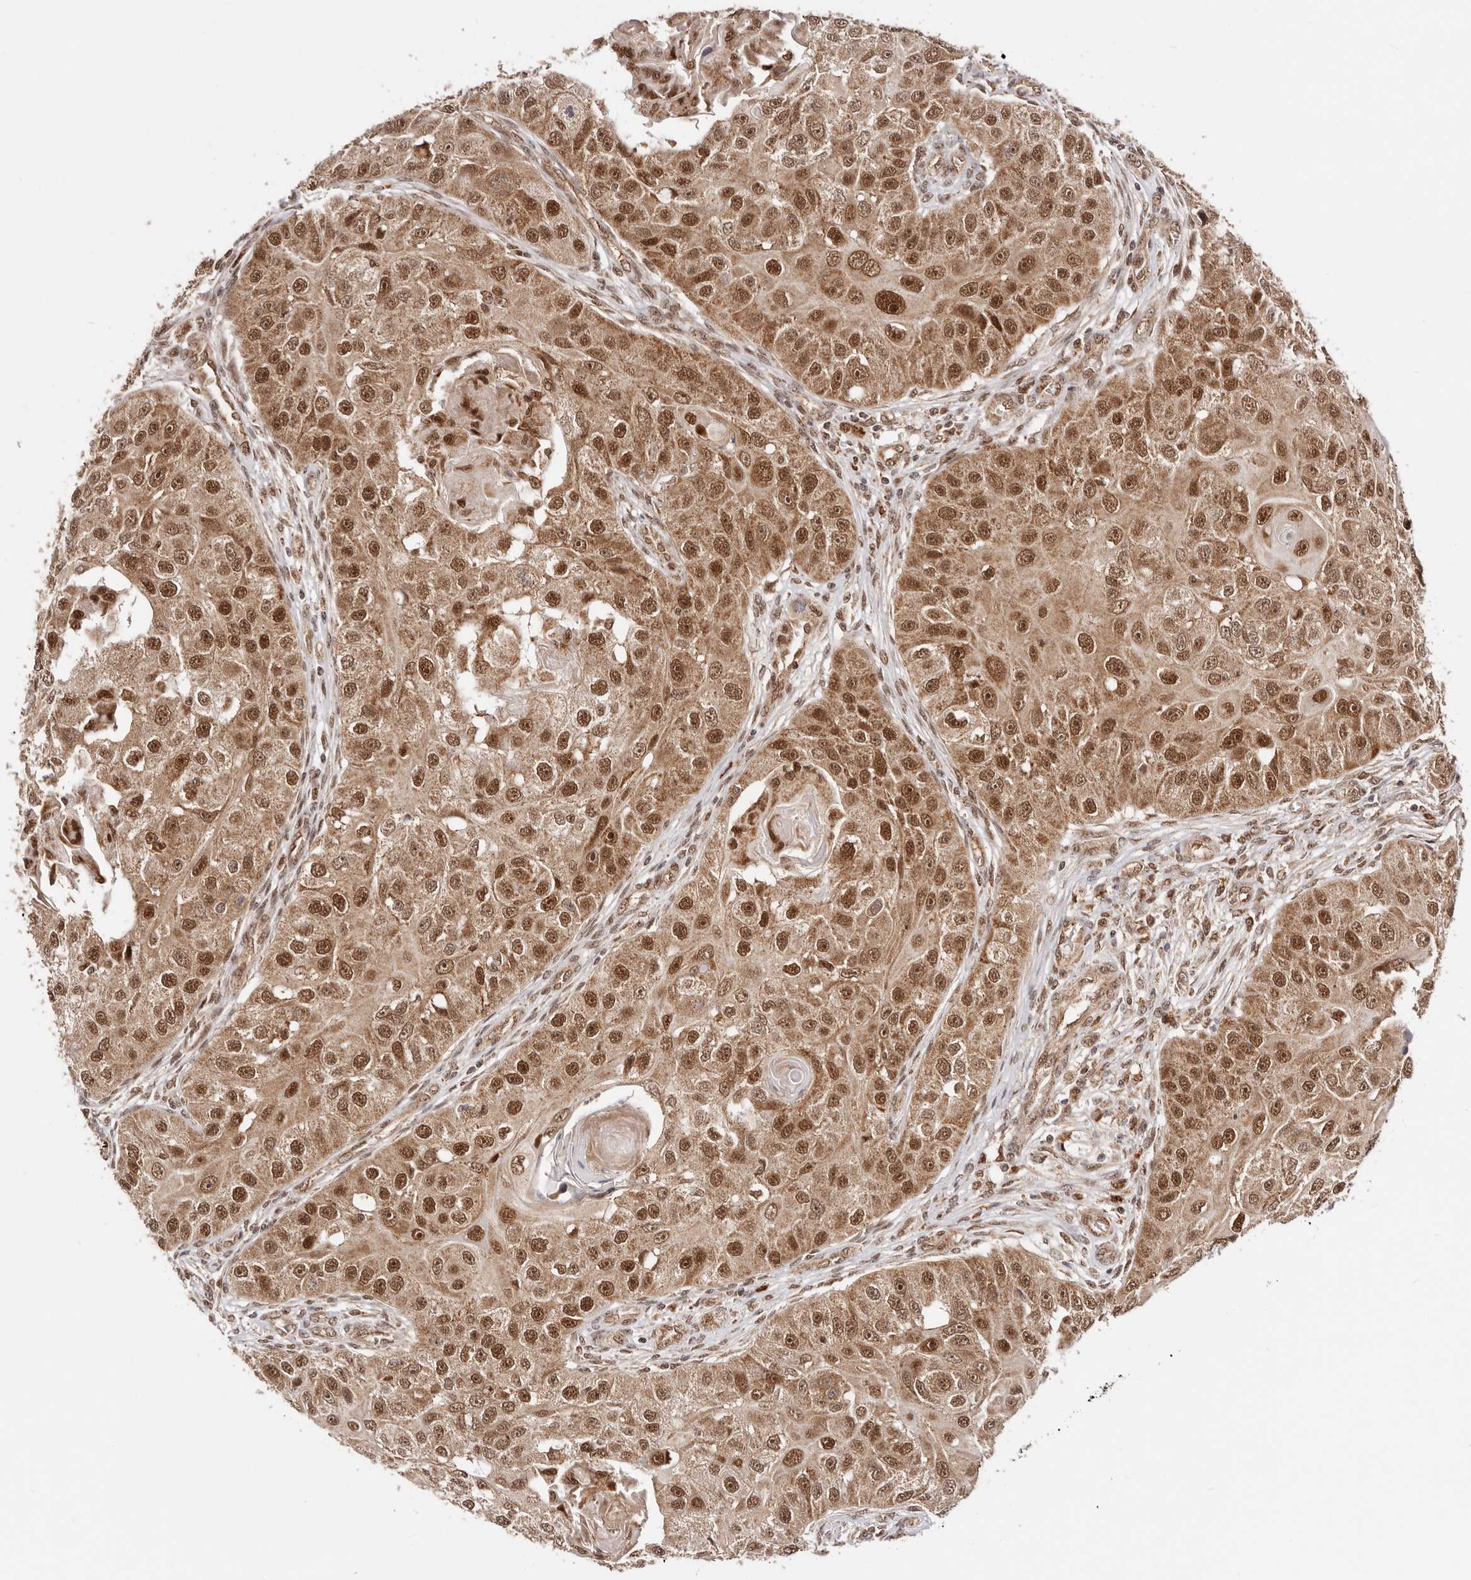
{"staining": {"intensity": "strong", "quantity": ">75%", "location": "cytoplasmic/membranous,nuclear"}, "tissue": "head and neck cancer", "cell_type": "Tumor cells", "image_type": "cancer", "snomed": [{"axis": "morphology", "description": "Normal tissue, NOS"}, {"axis": "morphology", "description": "Squamous cell carcinoma, NOS"}, {"axis": "topography", "description": "Skeletal muscle"}, {"axis": "topography", "description": "Head-Neck"}], "caption": "Immunohistochemistry (IHC) (DAB) staining of squamous cell carcinoma (head and neck) reveals strong cytoplasmic/membranous and nuclear protein positivity in about >75% of tumor cells. (DAB (3,3'-diaminobenzidine) IHC, brown staining for protein, blue staining for nuclei).", "gene": "SEC14L1", "patient": {"sex": "male", "age": 51}}